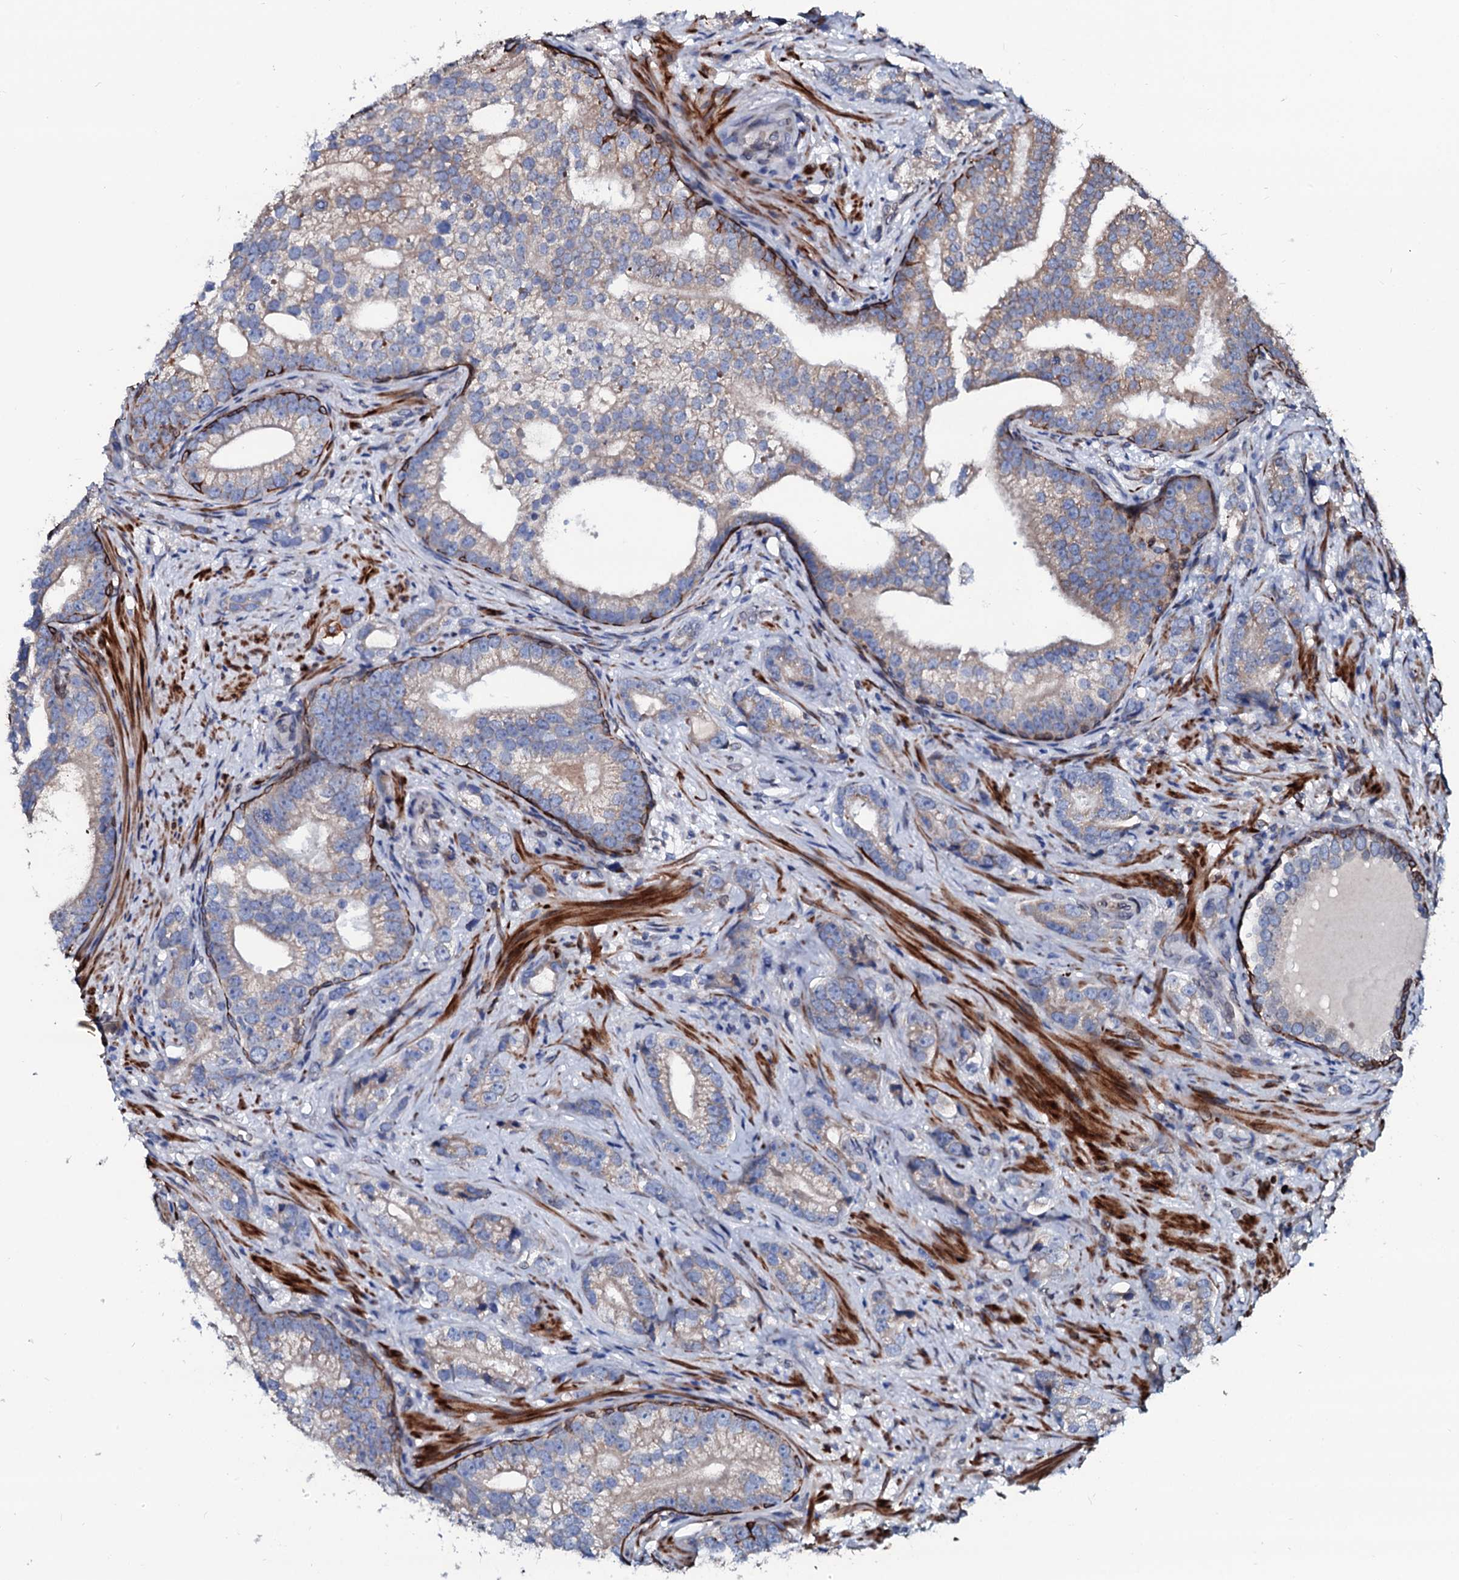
{"staining": {"intensity": "weak", "quantity": ">75%", "location": "cytoplasmic/membranous"}, "tissue": "prostate cancer", "cell_type": "Tumor cells", "image_type": "cancer", "snomed": [{"axis": "morphology", "description": "Adenocarcinoma, High grade"}, {"axis": "topography", "description": "Prostate"}], "caption": "Human prostate high-grade adenocarcinoma stained with a protein marker demonstrates weak staining in tumor cells.", "gene": "NRP2", "patient": {"sex": "male", "age": 75}}